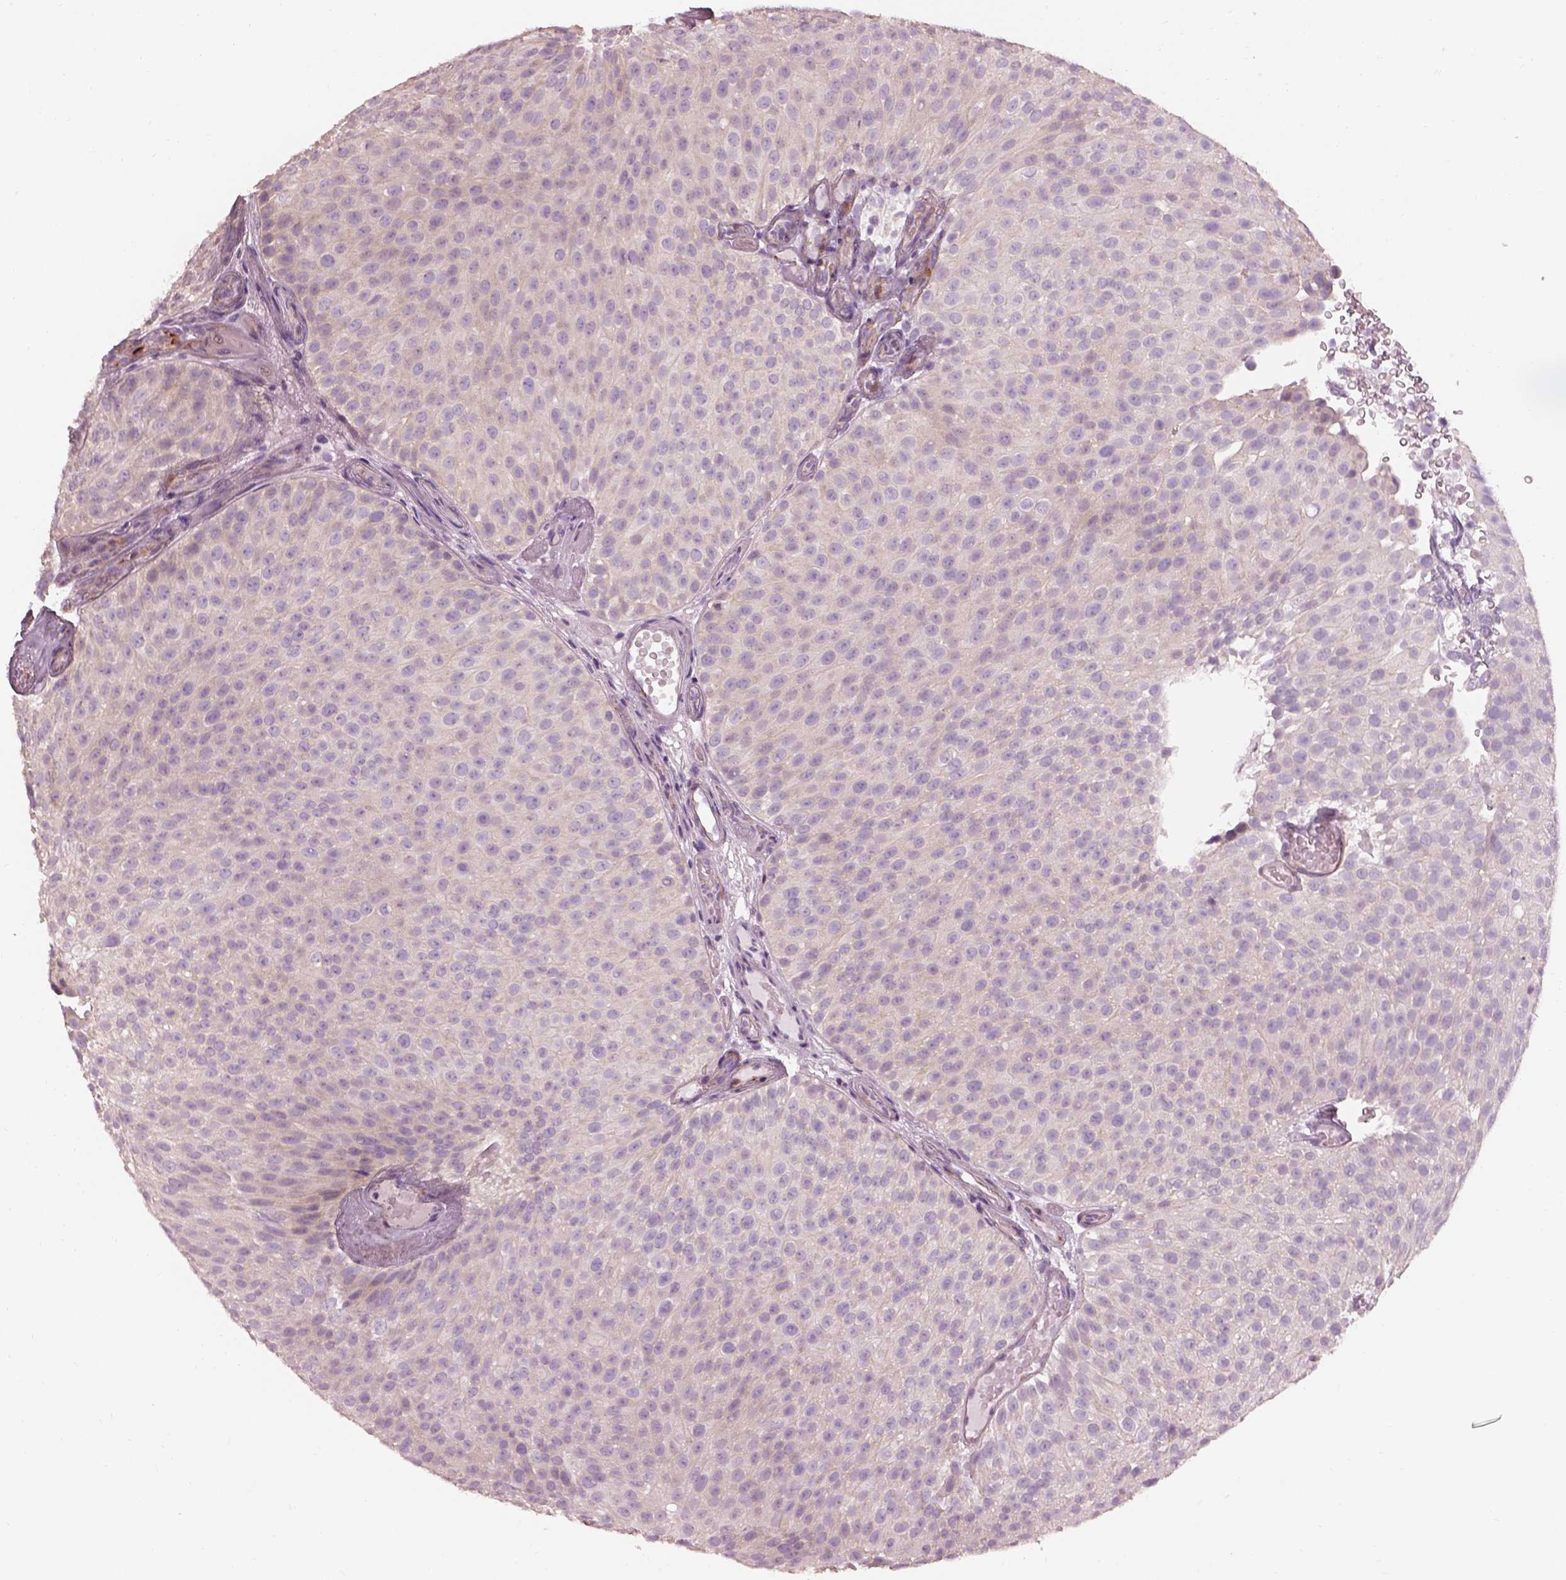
{"staining": {"intensity": "negative", "quantity": "none", "location": "none"}, "tissue": "urothelial cancer", "cell_type": "Tumor cells", "image_type": "cancer", "snomed": [{"axis": "morphology", "description": "Urothelial carcinoma, Low grade"}, {"axis": "topography", "description": "Urinary bladder"}], "caption": "Immunohistochemical staining of urothelial cancer reveals no significant staining in tumor cells.", "gene": "PRKCZ", "patient": {"sex": "male", "age": 78}}